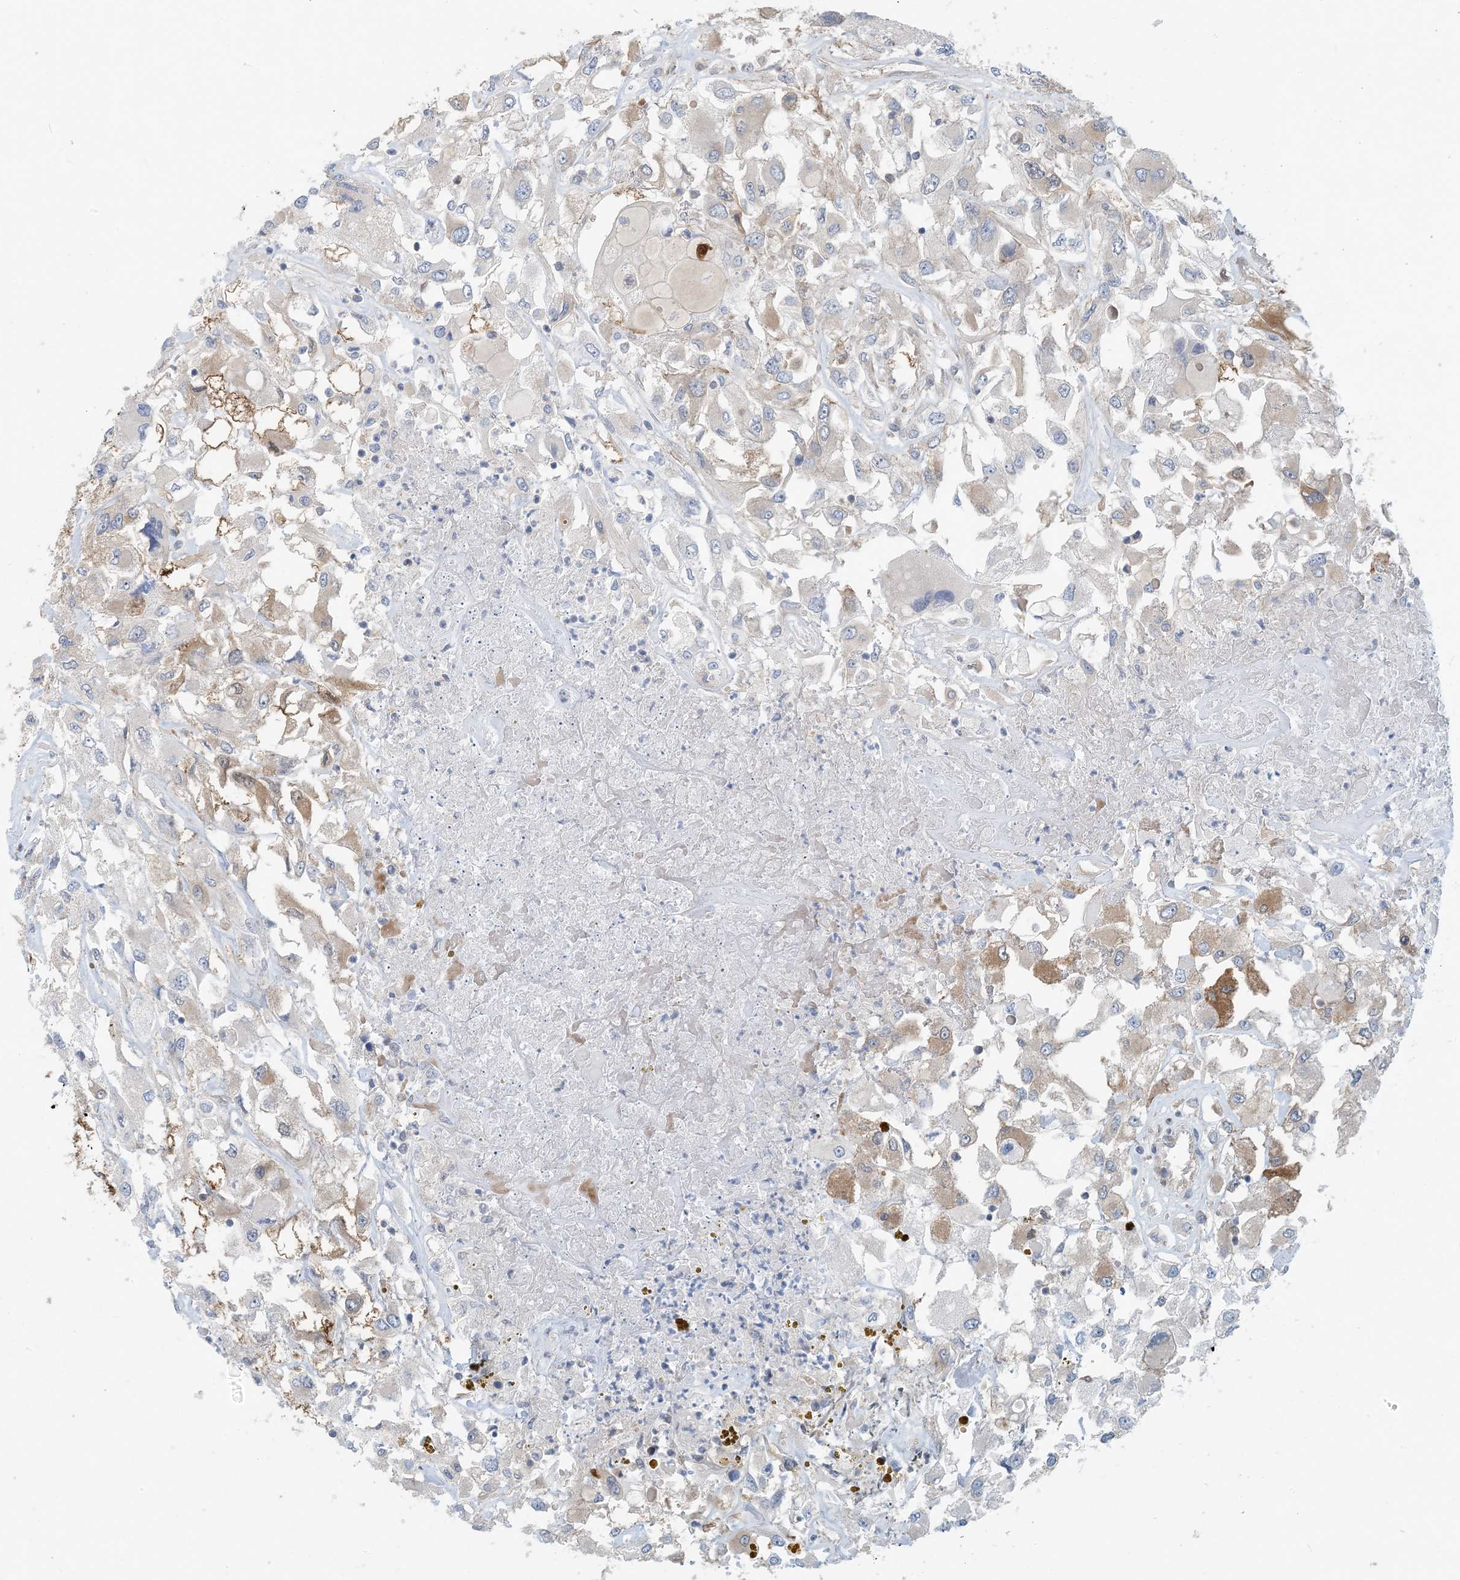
{"staining": {"intensity": "moderate", "quantity": "<25%", "location": "cytoplasmic/membranous"}, "tissue": "renal cancer", "cell_type": "Tumor cells", "image_type": "cancer", "snomed": [{"axis": "morphology", "description": "Adenocarcinoma, NOS"}, {"axis": "topography", "description": "Kidney"}], "caption": "Immunohistochemical staining of renal cancer (adenocarcinoma) displays low levels of moderate cytoplasmic/membranous protein positivity in approximately <25% of tumor cells. (Brightfield microscopy of DAB IHC at high magnification).", "gene": "ZC3H12A", "patient": {"sex": "female", "age": 52}}